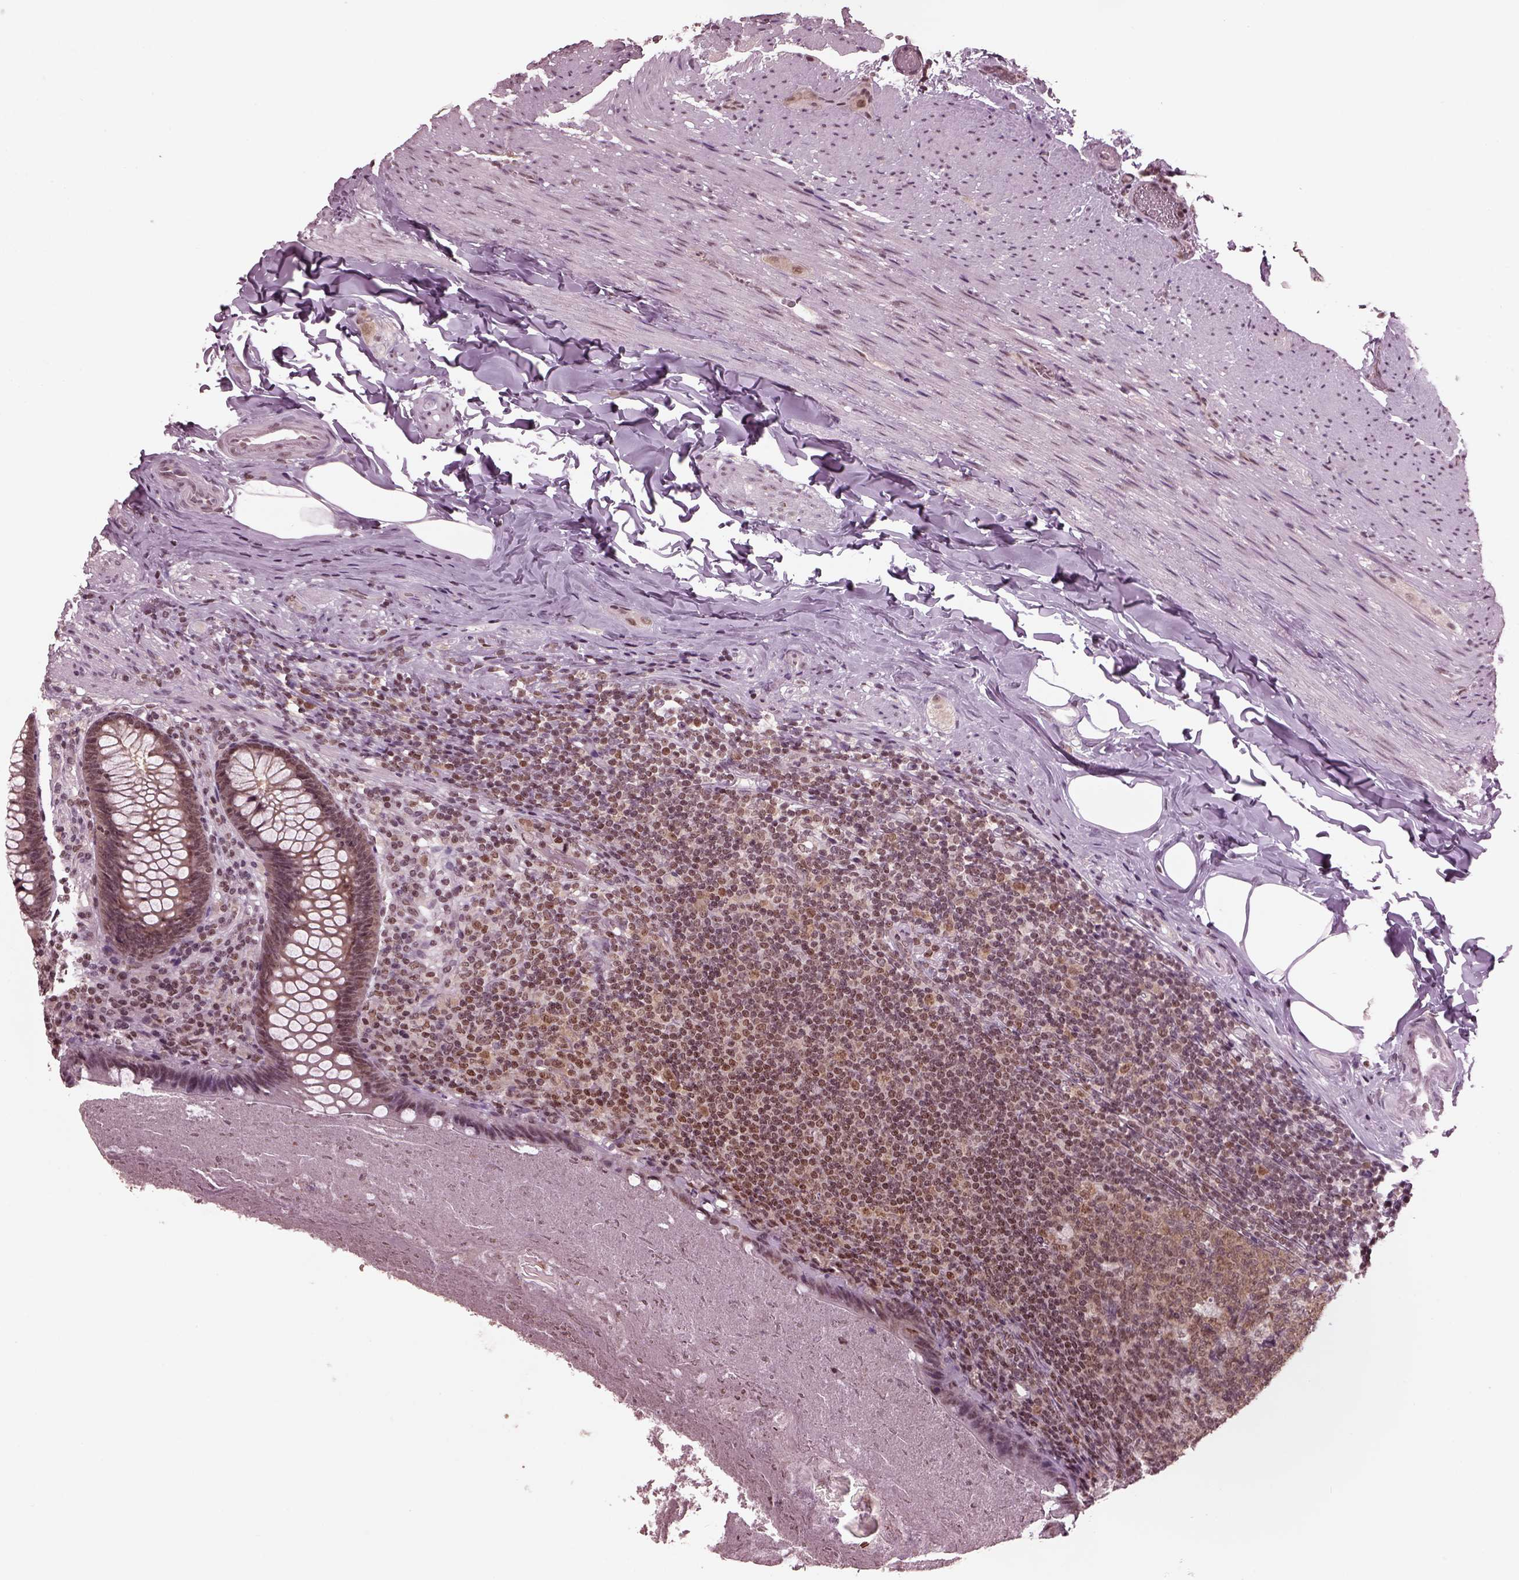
{"staining": {"intensity": "weak", "quantity": ">75%", "location": "cytoplasmic/membranous"}, "tissue": "appendix", "cell_type": "Glandular cells", "image_type": "normal", "snomed": [{"axis": "morphology", "description": "Normal tissue, NOS"}, {"axis": "topography", "description": "Appendix"}], "caption": "Protein staining reveals weak cytoplasmic/membranous expression in about >75% of glandular cells in normal appendix. (brown staining indicates protein expression, while blue staining denotes nuclei).", "gene": "RUVBL2", "patient": {"sex": "male", "age": 47}}